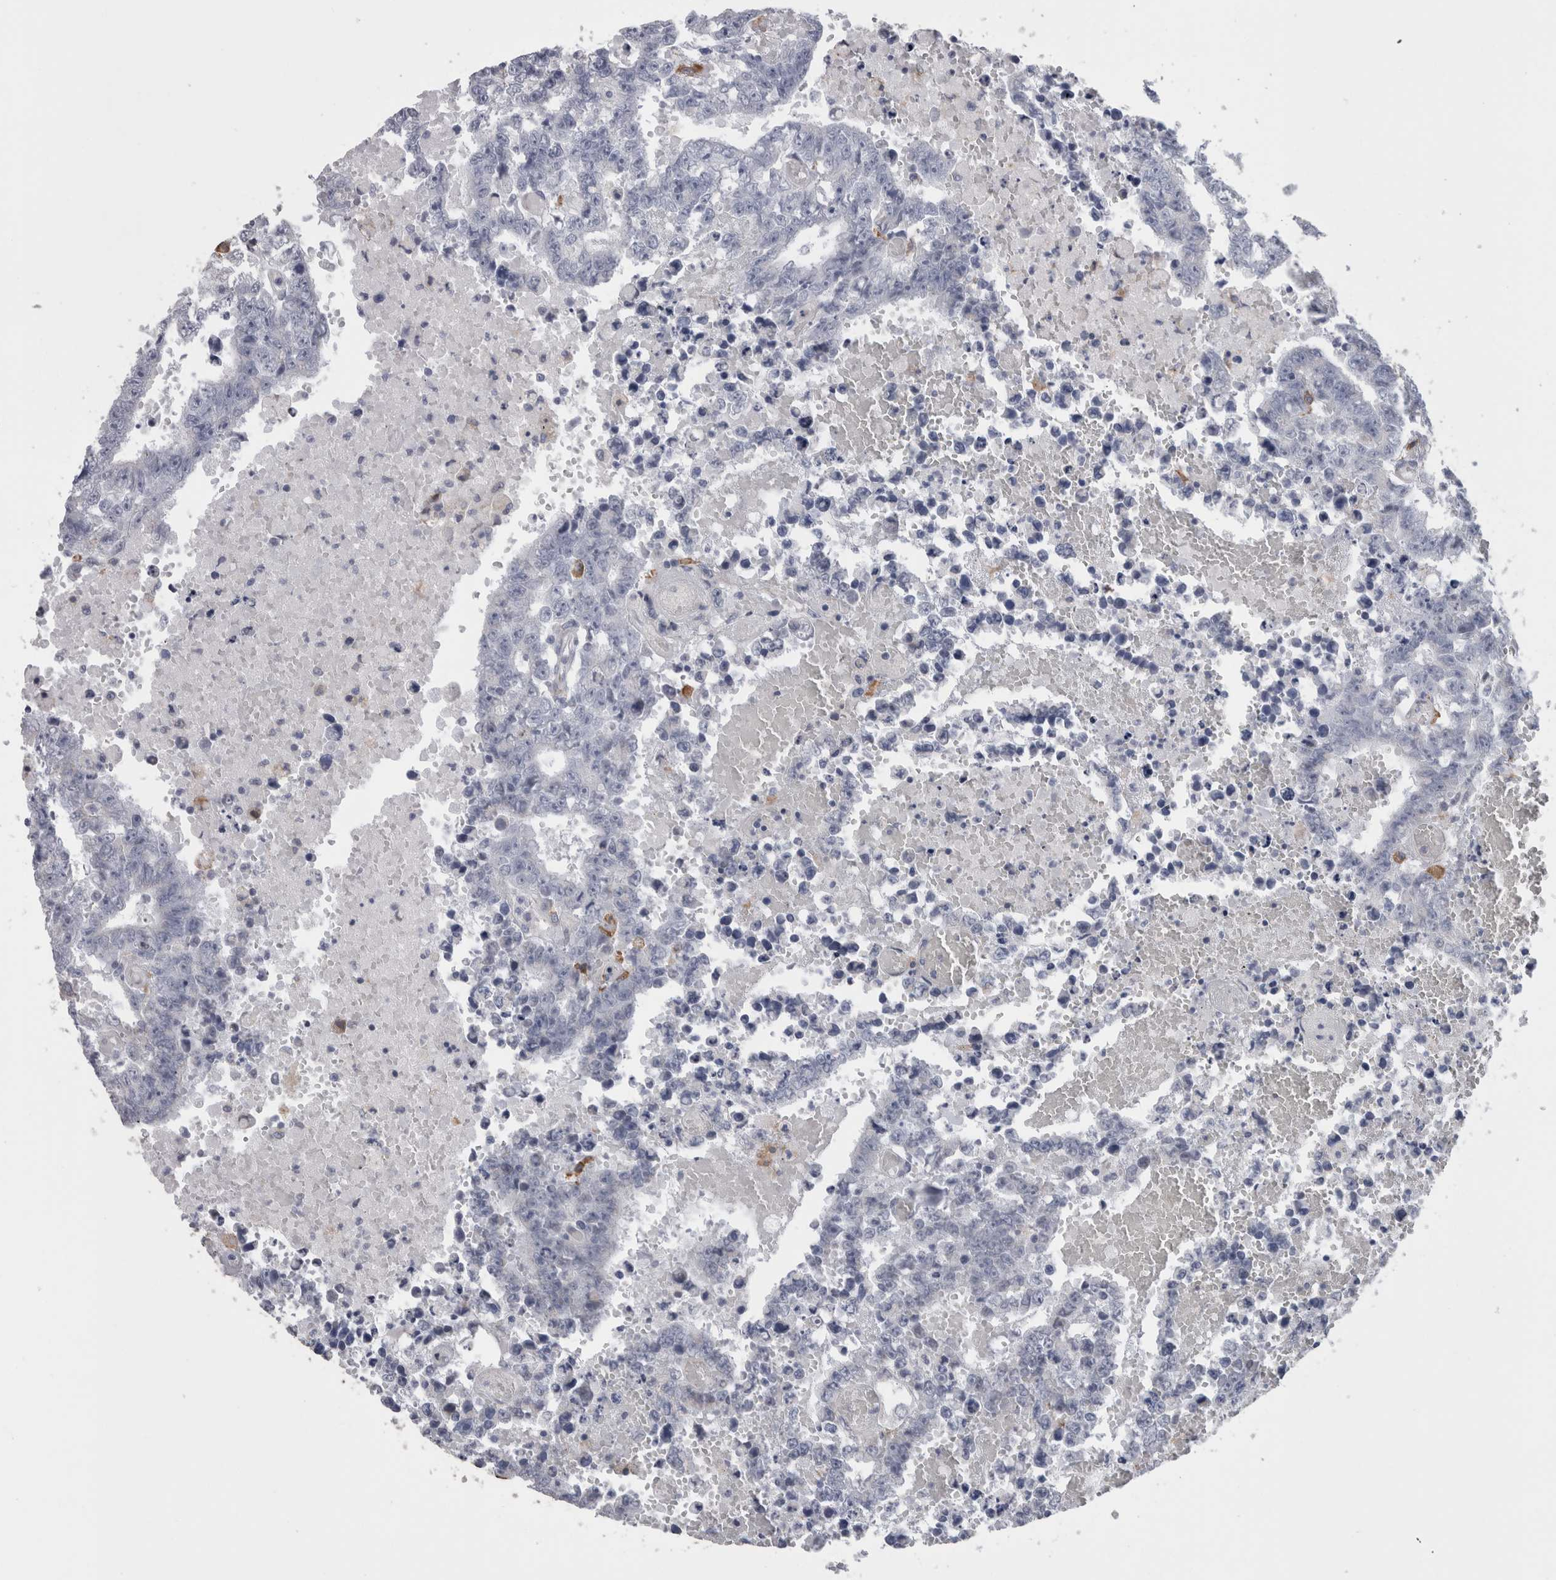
{"staining": {"intensity": "negative", "quantity": "none", "location": "none"}, "tissue": "testis cancer", "cell_type": "Tumor cells", "image_type": "cancer", "snomed": [{"axis": "morphology", "description": "Carcinoma, Embryonal, NOS"}, {"axis": "topography", "description": "Testis"}], "caption": "Immunohistochemical staining of human embryonal carcinoma (testis) shows no significant expression in tumor cells. (Immunohistochemistry, brightfield microscopy, high magnification).", "gene": "GDAP1", "patient": {"sex": "male", "age": 25}}